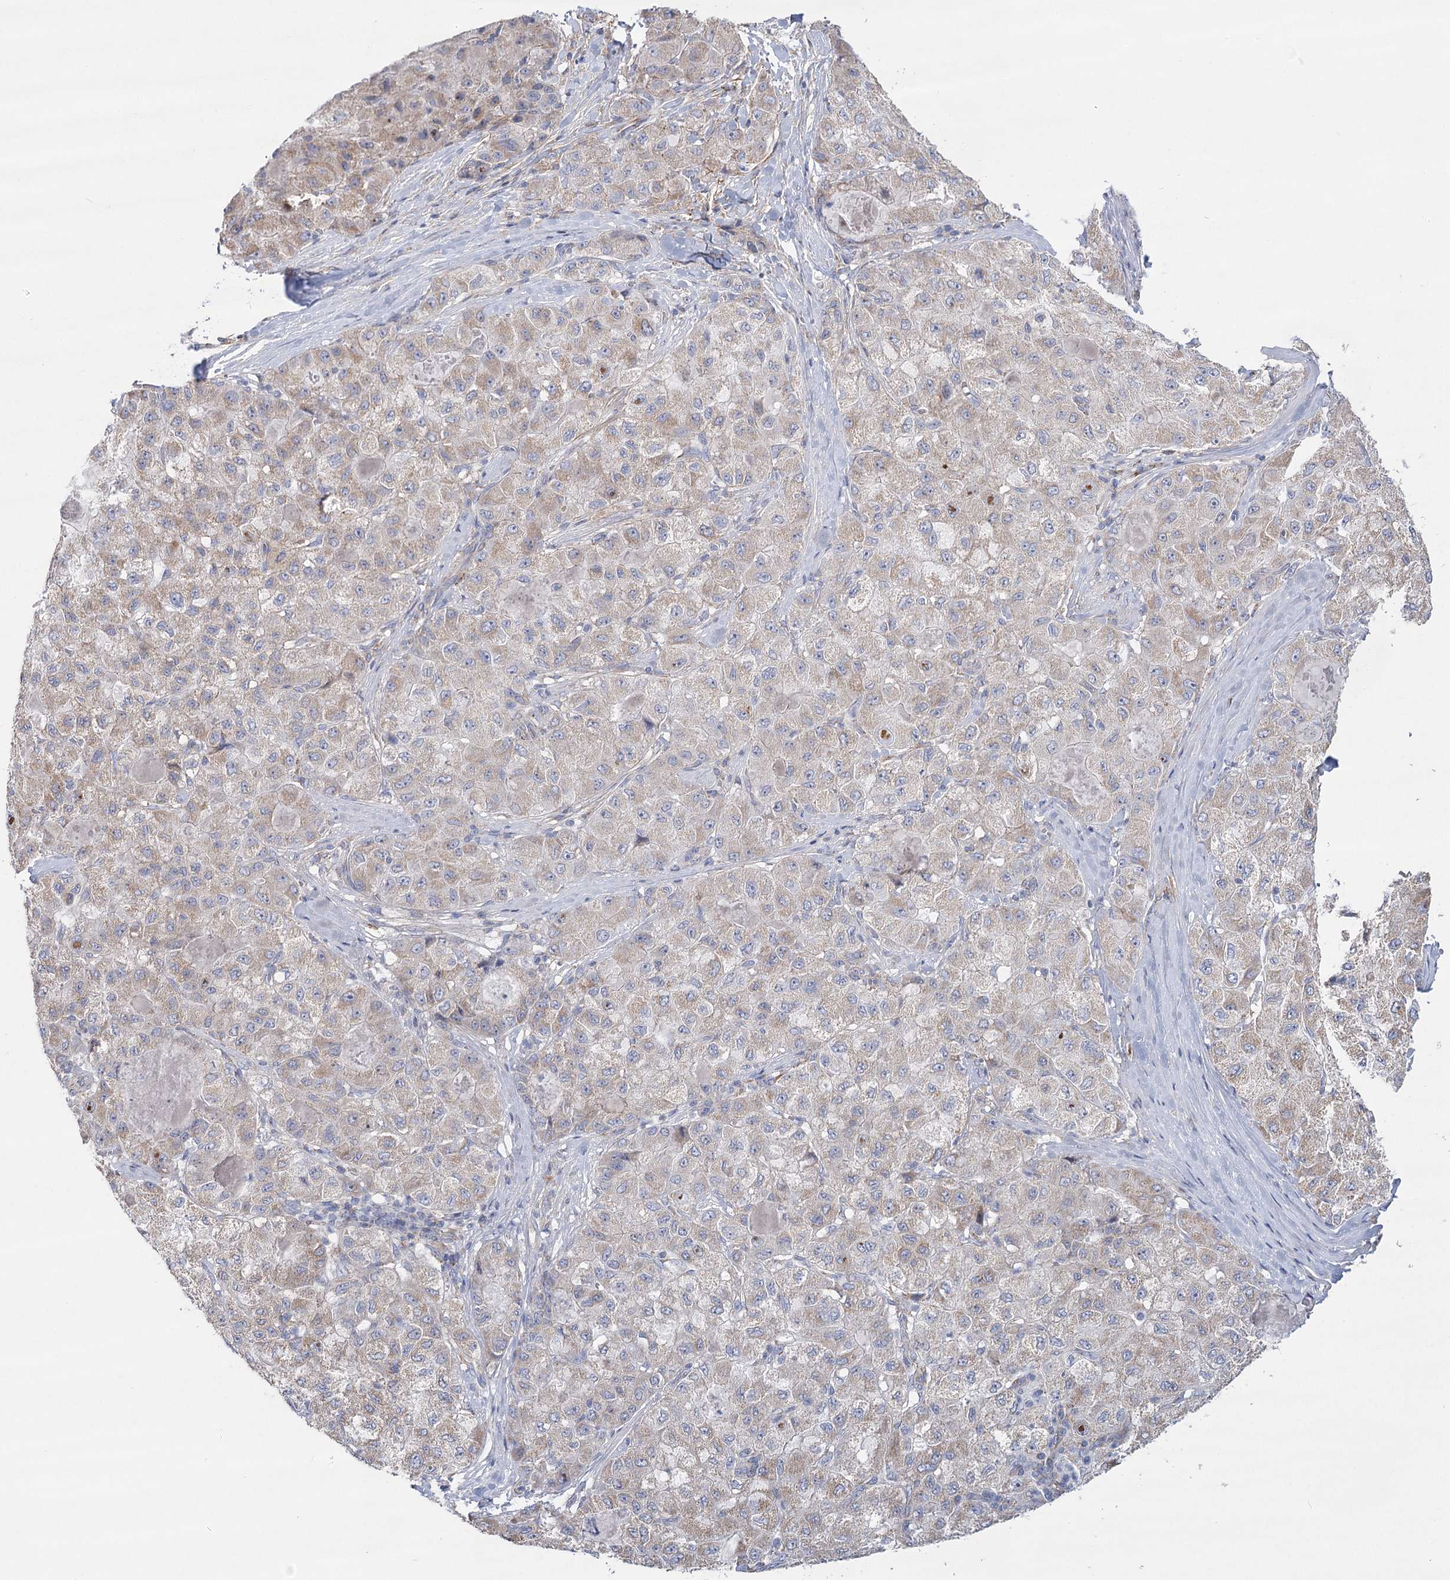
{"staining": {"intensity": "weak", "quantity": "<25%", "location": "cytoplasmic/membranous"}, "tissue": "liver cancer", "cell_type": "Tumor cells", "image_type": "cancer", "snomed": [{"axis": "morphology", "description": "Carcinoma, Hepatocellular, NOS"}, {"axis": "topography", "description": "Liver"}], "caption": "Micrograph shows no protein staining in tumor cells of hepatocellular carcinoma (liver) tissue.", "gene": "SNX7", "patient": {"sex": "male", "age": 80}}